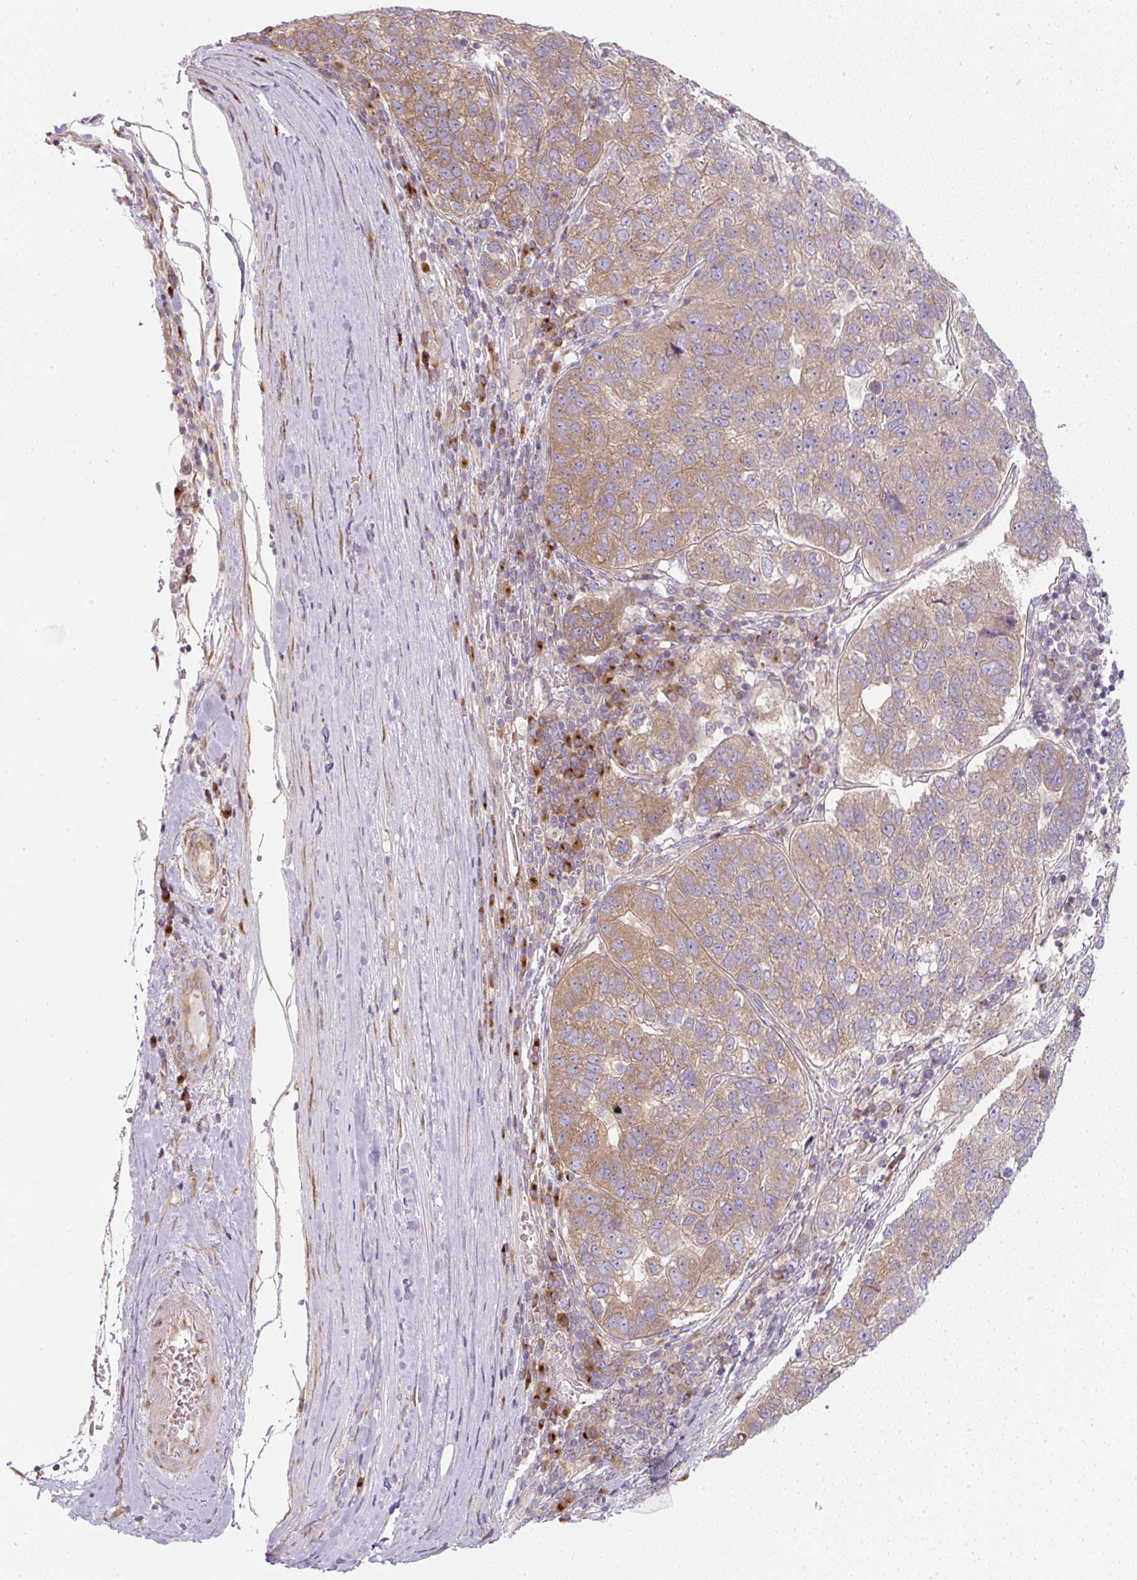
{"staining": {"intensity": "moderate", "quantity": "25%-75%", "location": "cytoplasmic/membranous"}, "tissue": "pancreatic cancer", "cell_type": "Tumor cells", "image_type": "cancer", "snomed": [{"axis": "morphology", "description": "Adenocarcinoma, NOS"}, {"axis": "topography", "description": "Pancreas"}], "caption": "There is medium levels of moderate cytoplasmic/membranous positivity in tumor cells of pancreatic cancer, as demonstrated by immunohistochemical staining (brown color).", "gene": "MLX", "patient": {"sex": "female", "age": 61}}